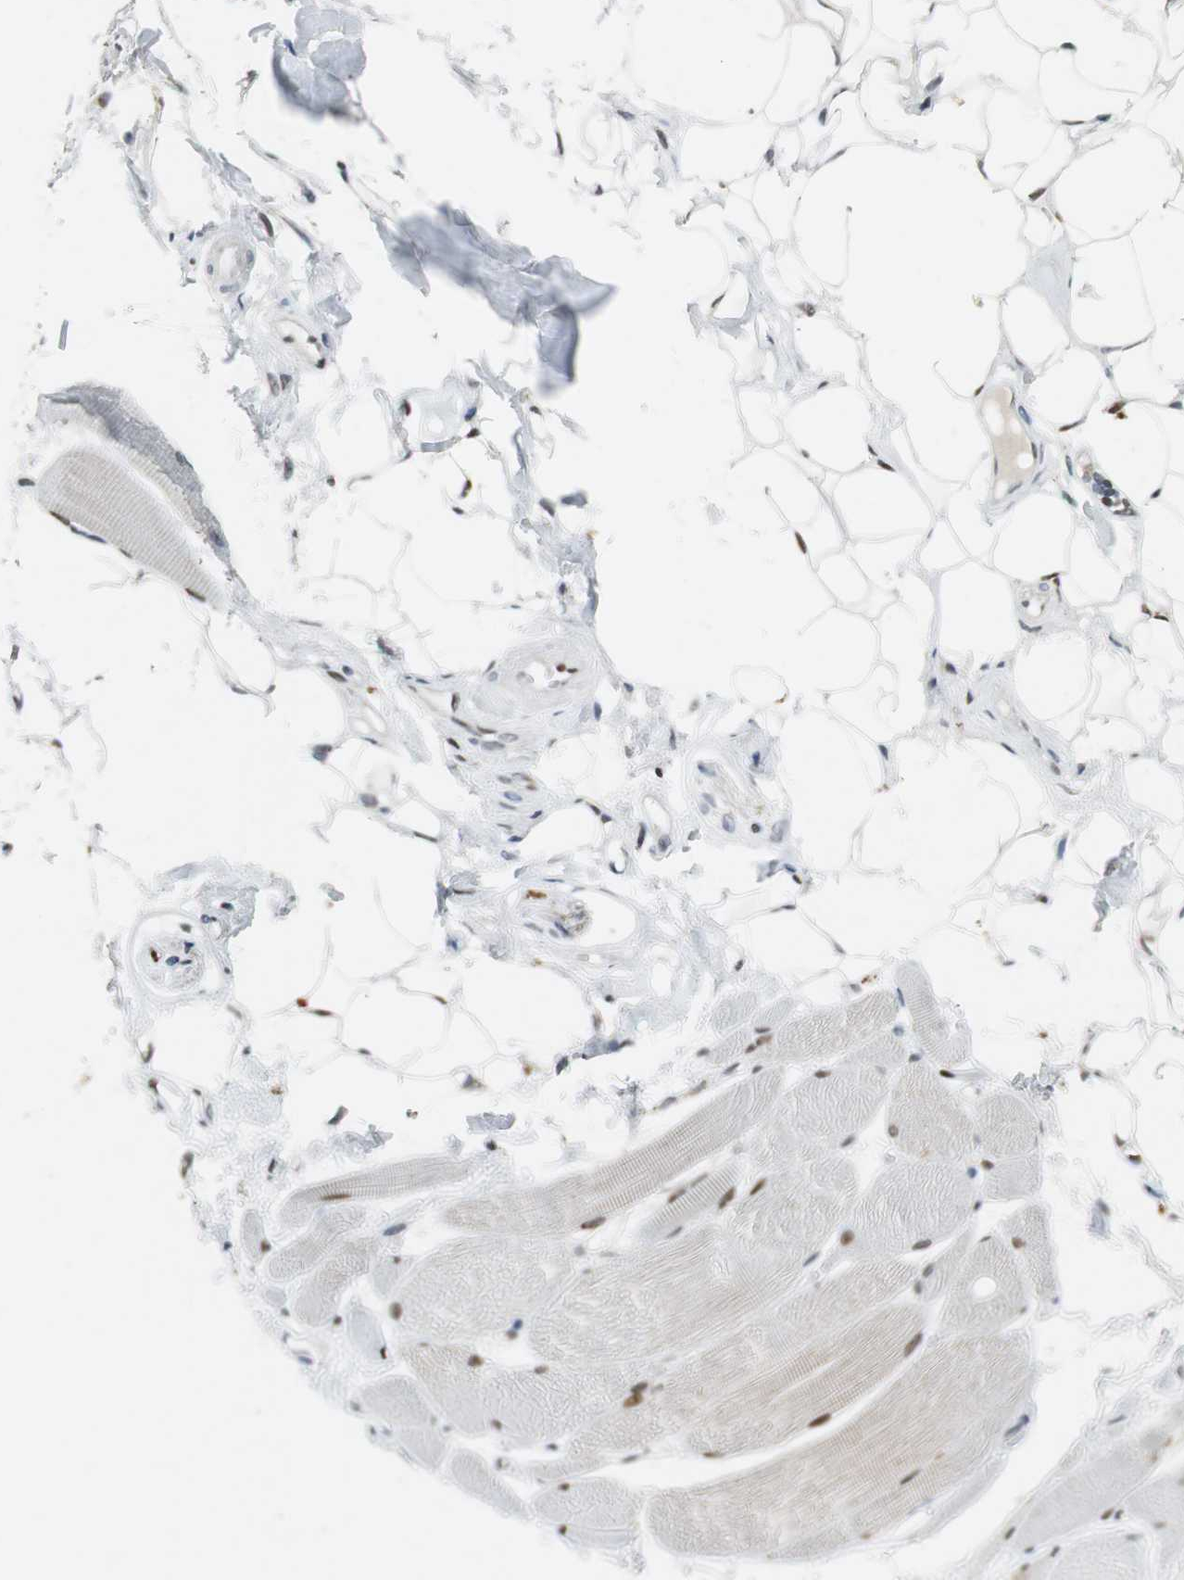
{"staining": {"intensity": "moderate", "quantity": "25%-75%", "location": "nuclear"}, "tissue": "skeletal muscle", "cell_type": "Myocytes", "image_type": "normal", "snomed": [{"axis": "morphology", "description": "Normal tissue, NOS"}, {"axis": "topography", "description": "Skeletal muscle"}, {"axis": "topography", "description": "Peripheral nerve tissue"}], "caption": "Immunohistochemistry of normal human skeletal muscle reveals medium levels of moderate nuclear positivity in approximately 25%-75% of myocytes. Immunohistochemistry stains the protein of interest in brown and the nuclei are stained blue.", "gene": "AJUBA", "patient": {"sex": "female", "age": 84}}